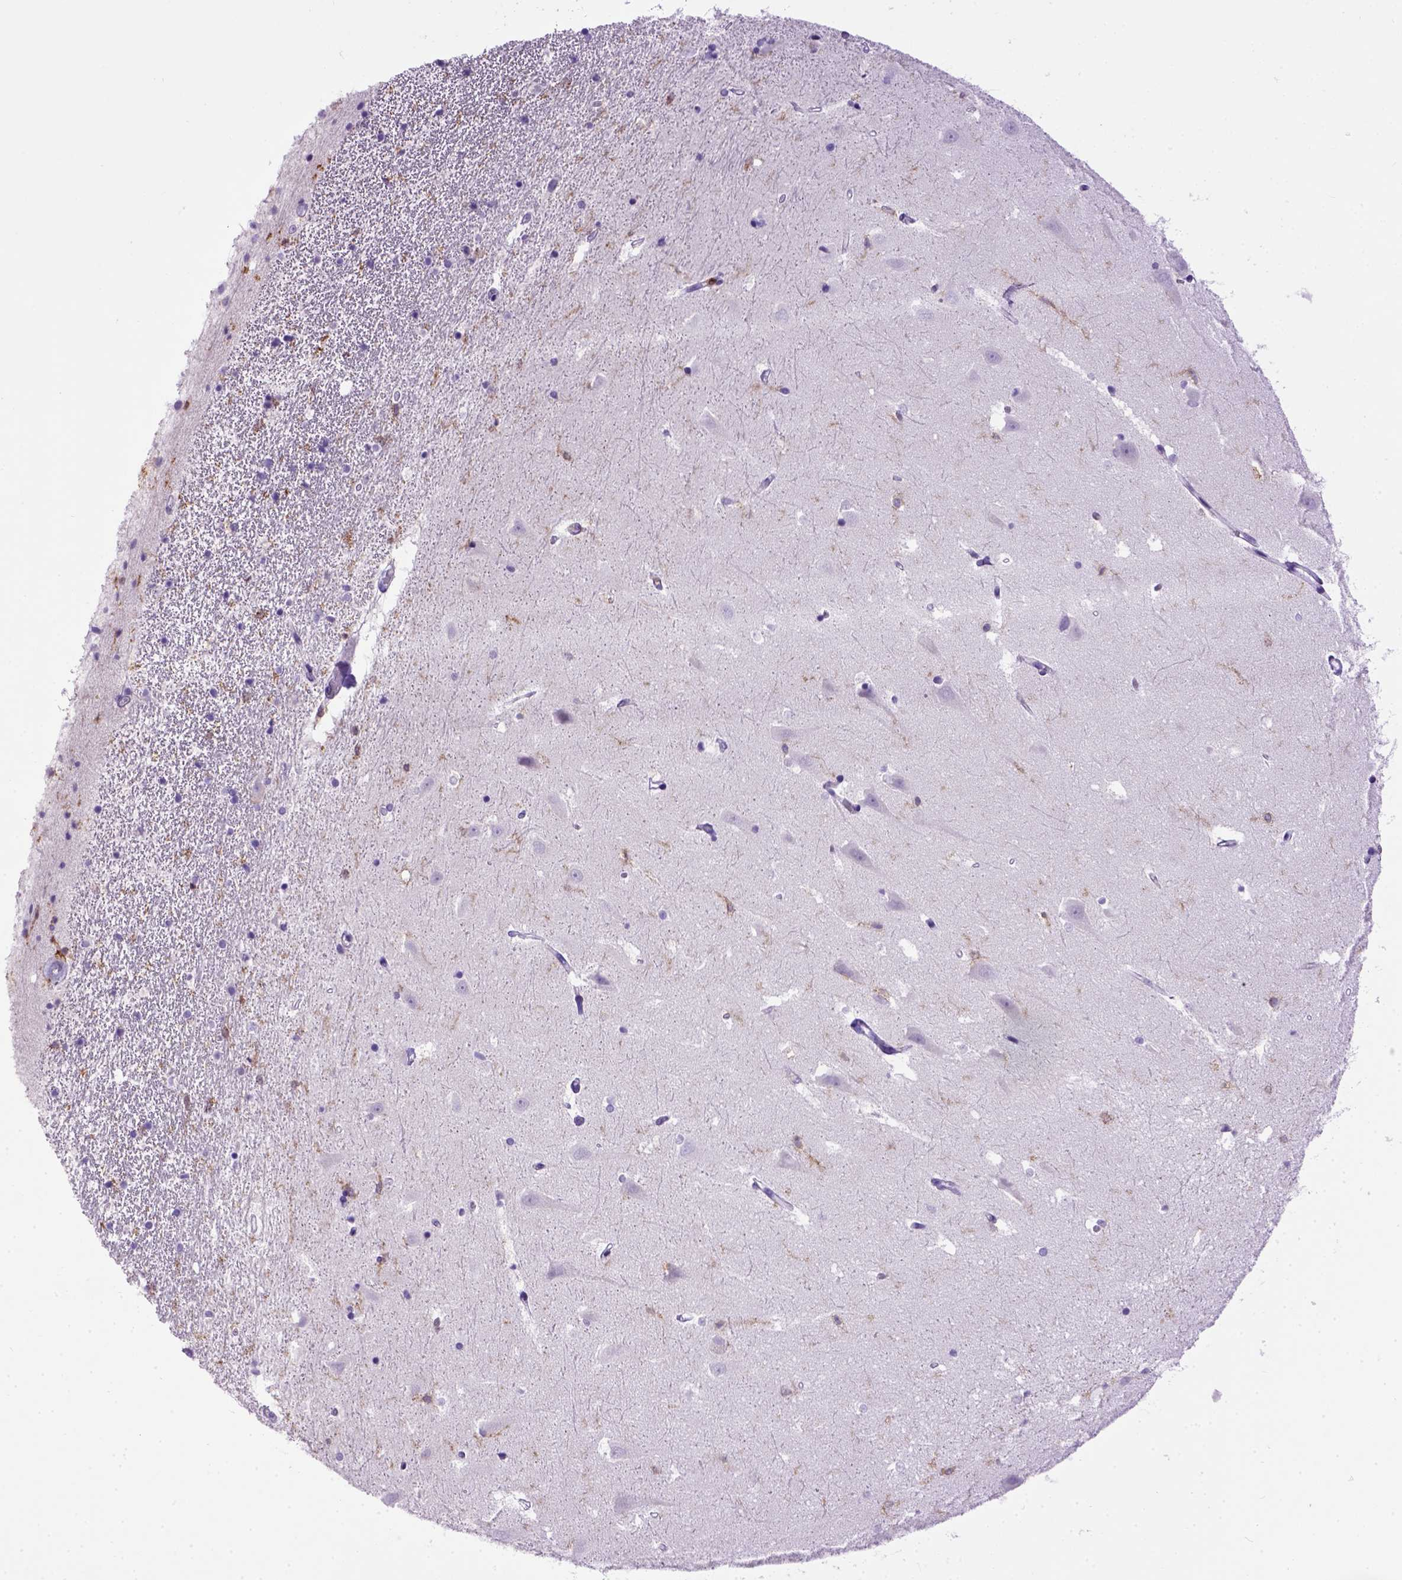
{"staining": {"intensity": "moderate", "quantity": "<25%", "location": "cytoplasmic/membranous"}, "tissue": "hippocampus", "cell_type": "Glial cells", "image_type": "normal", "snomed": [{"axis": "morphology", "description": "Normal tissue, NOS"}, {"axis": "topography", "description": "Hippocampus"}], "caption": "Protein staining of unremarkable hippocampus shows moderate cytoplasmic/membranous positivity in approximately <25% of glial cells.", "gene": "ITGAX", "patient": {"sex": "male", "age": 44}}